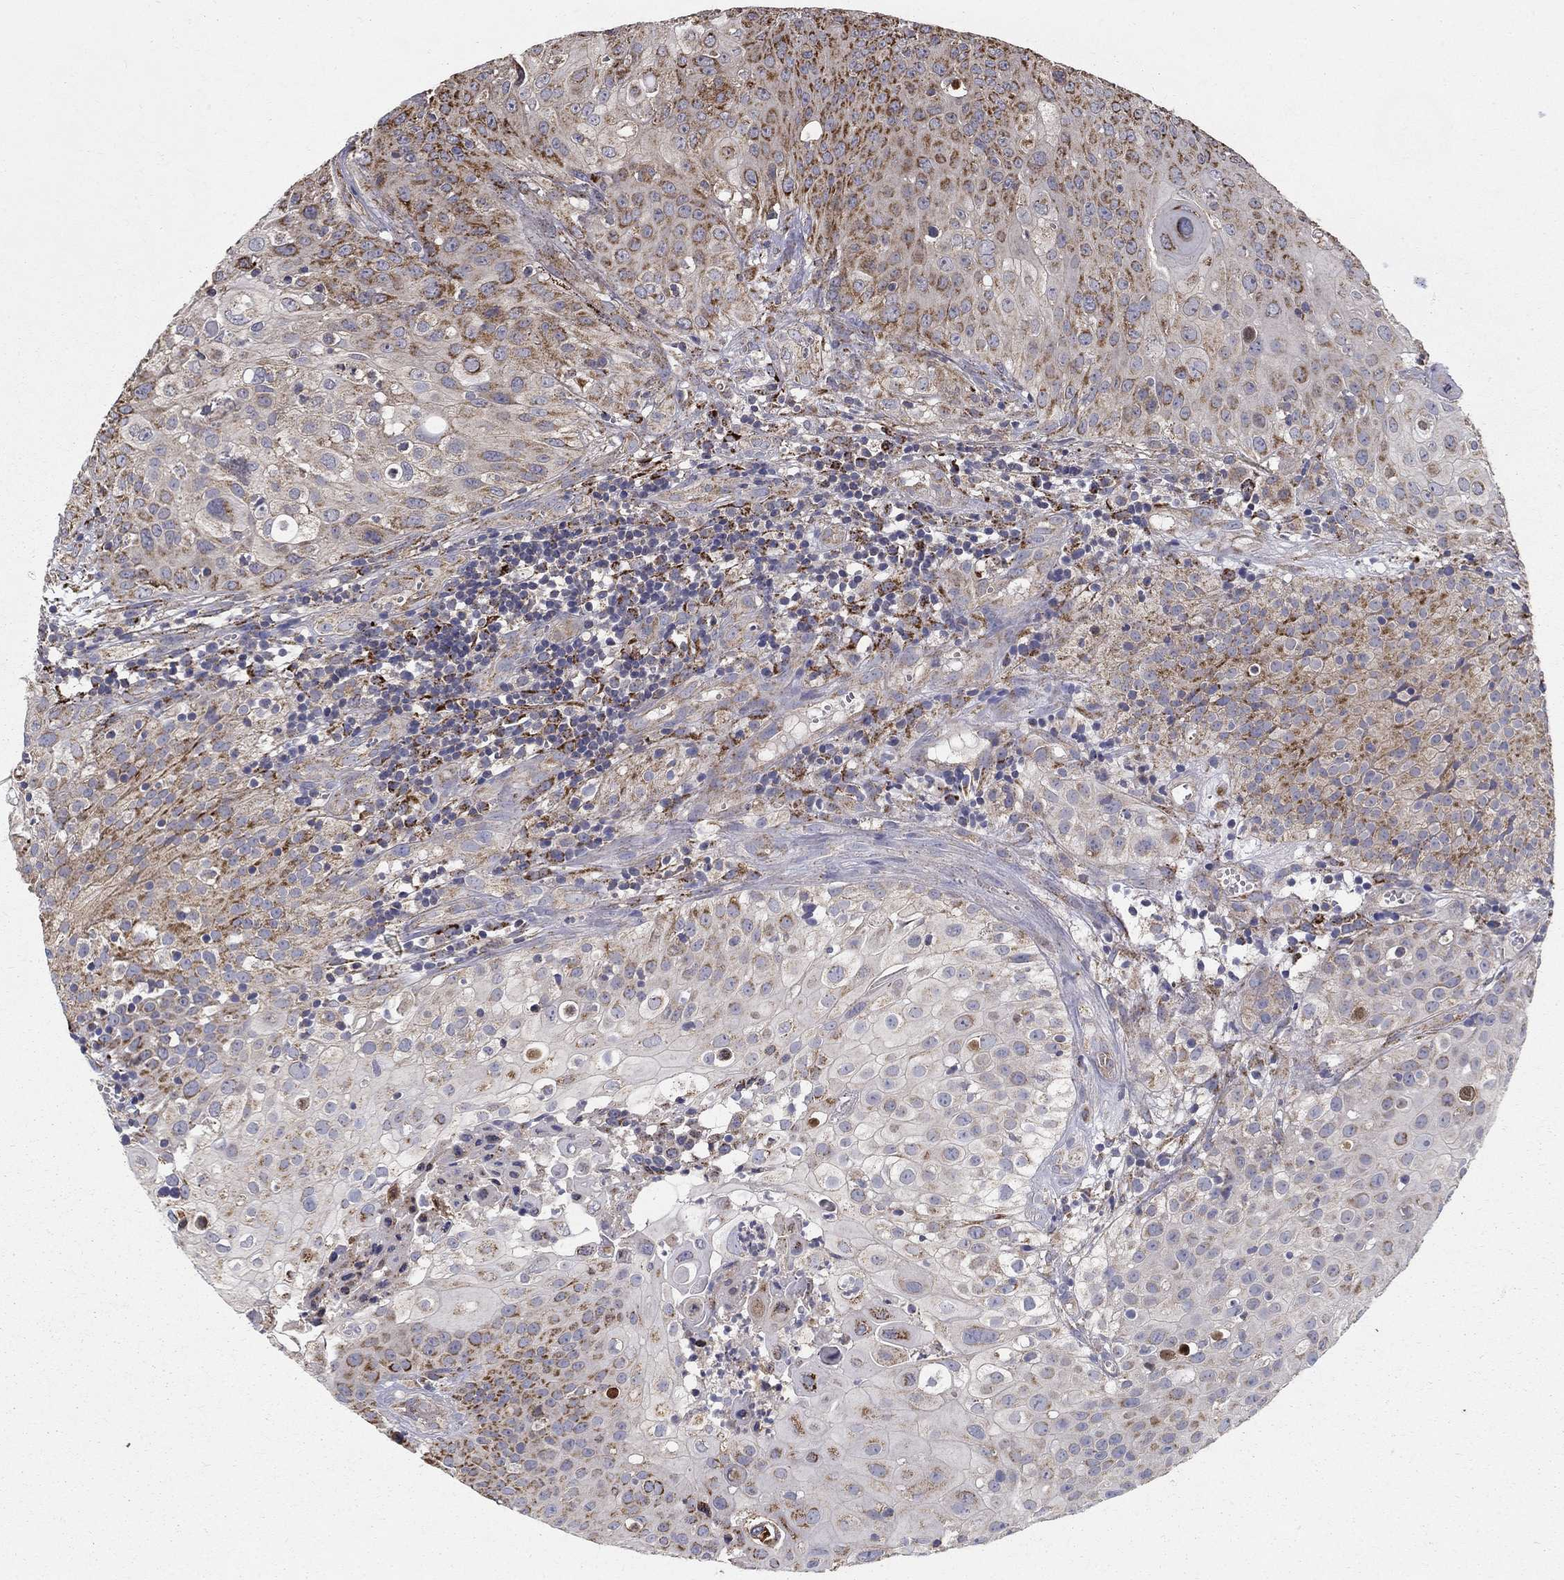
{"staining": {"intensity": "strong", "quantity": "<25%", "location": "cytoplasmic/membranous"}, "tissue": "urothelial cancer", "cell_type": "Tumor cells", "image_type": "cancer", "snomed": [{"axis": "morphology", "description": "Urothelial carcinoma, High grade"}, {"axis": "topography", "description": "Urinary bladder"}], "caption": "The image exhibits immunohistochemical staining of urothelial cancer. There is strong cytoplasmic/membranous expression is identified in approximately <25% of tumor cells.", "gene": "GCSH", "patient": {"sex": "female", "age": 79}}